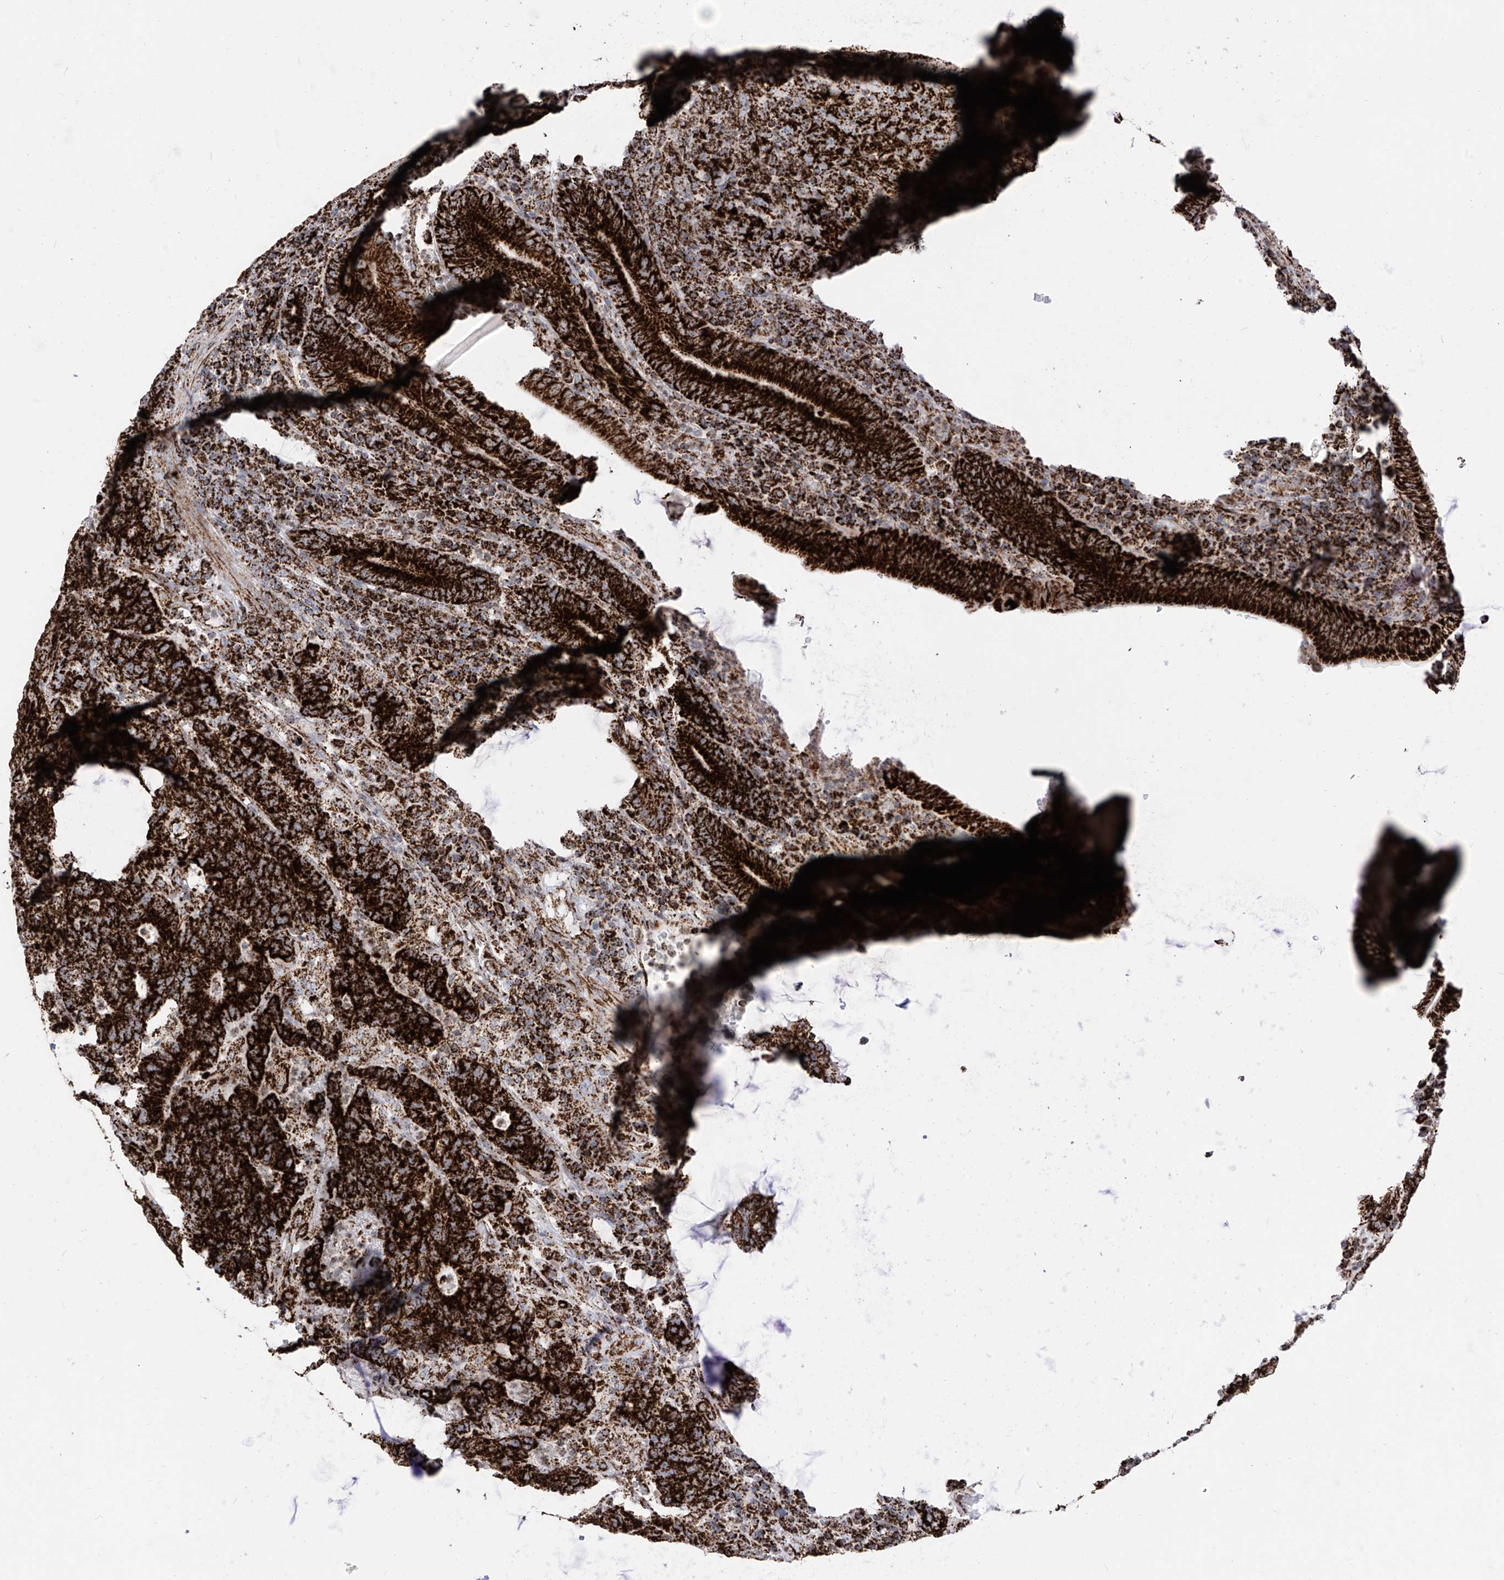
{"staining": {"intensity": "strong", "quantity": ">75%", "location": "cytoplasmic/membranous"}, "tissue": "colorectal cancer", "cell_type": "Tumor cells", "image_type": "cancer", "snomed": [{"axis": "morphology", "description": "Normal tissue, NOS"}, {"axis": "morphology", "description": "Adenocarcinoma, NOS"}, {"axis": "topography", "description": "Colon"}], "caption": "Immunohistochemistry (IHC) of adenocarcinoma (colorectal) shows high levels of strong cytoplasmic/membranous positivity in about >75% of tumor cells.", "gene": "COX5B", "patient": {"sex": "female", "age": 75}}